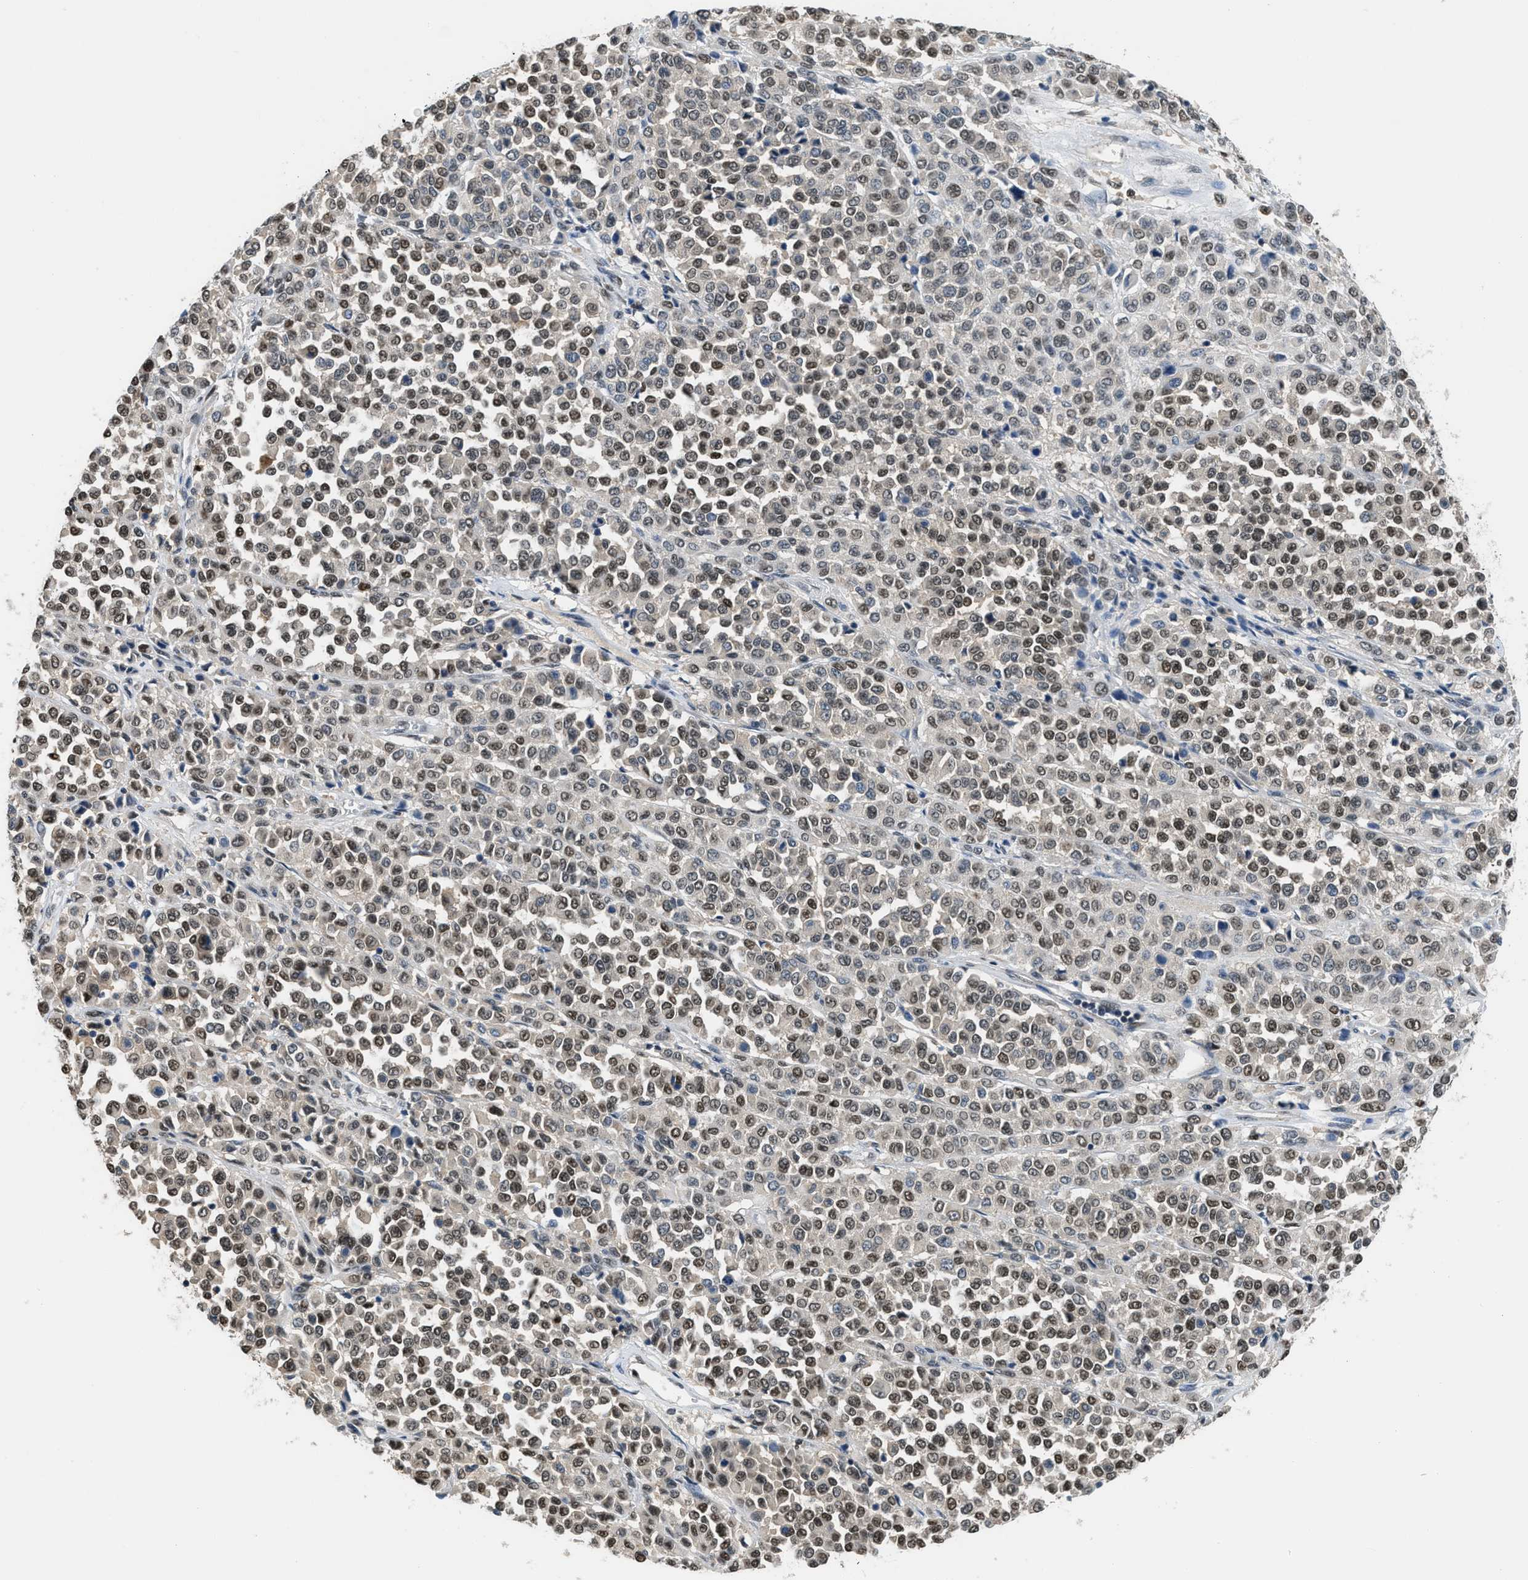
{"staining": {"intensity": "weak", "quantity": ">75%", "location": "nuclear"}, "tissue": "melanoma", "cell_type": "Tumor cells", "image_type": "cancer", "snomed": [{"axis": "morphology", "description": "Malignant melanoma, Metastatic site"}, {"axis": "topography", "description": "Pancreas"}], "caption": "Human melanoma stained with a protein marker reveals weak staining in tumor cells.", "gene": "ALX1", "patient": {"sex": "female", "age": 30}}